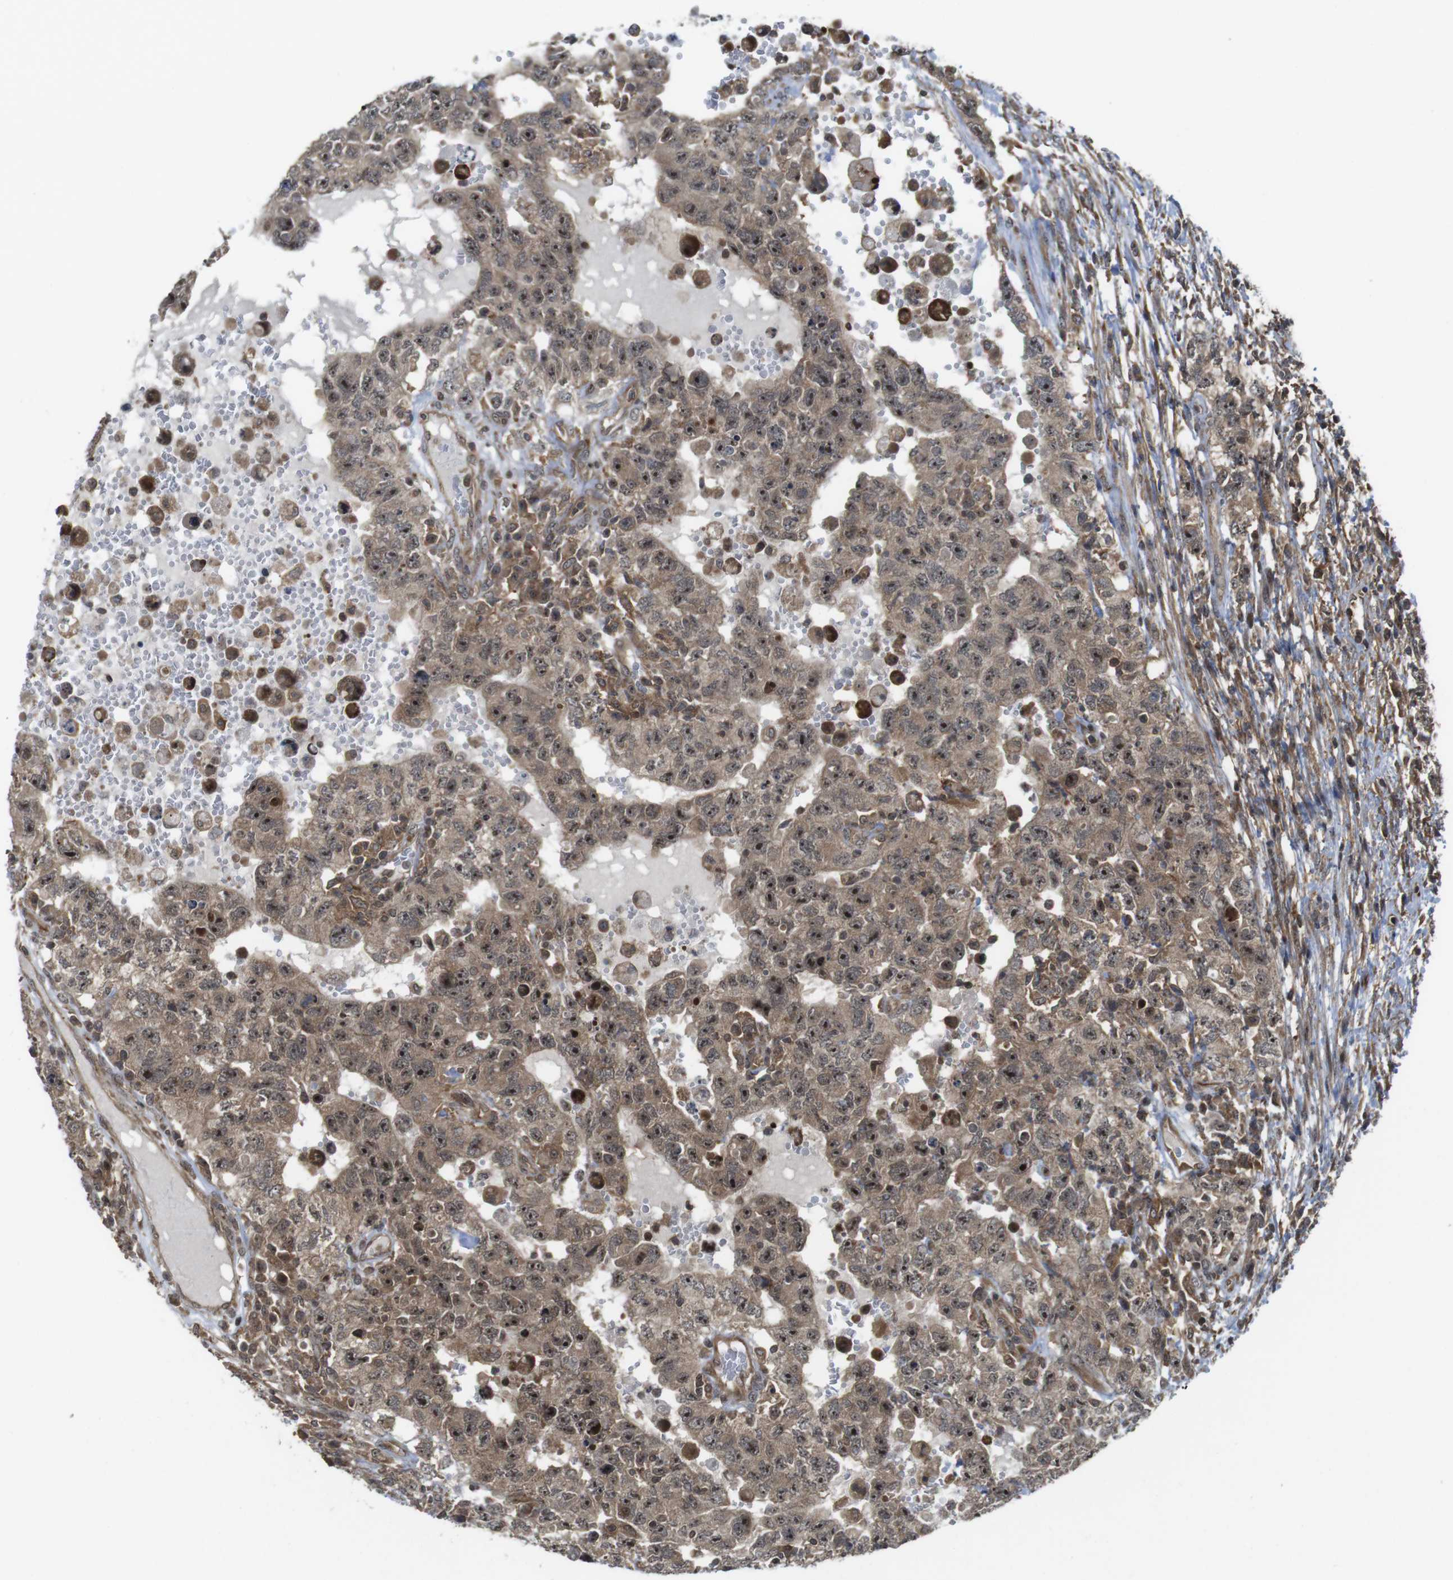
{"staining": {"intensity": "moderate", "quantity": ">75%", "location": "cytoplasmic/membranous,nuclear"}, "tissue": "testis cancer", "cell_type": "Tumor cells", "image_type": "cancer", "snomed": [{"axis": "morphology", "description": "Carcinoma, Embryonal, NOS"}, {"axis": "topography", "description": "Testis"}], "caption": "A high-resolution photomicrograph shows immunohistochemistry (IHC) staining of testis cancer (embryonal carcinoma), which shows moderate cytoplasmic/membranous and nuclear positivity in approximately >75% of tumor cells.", "gene": "CC2D1A", "patient": {"sex": "male", "age": 26}}